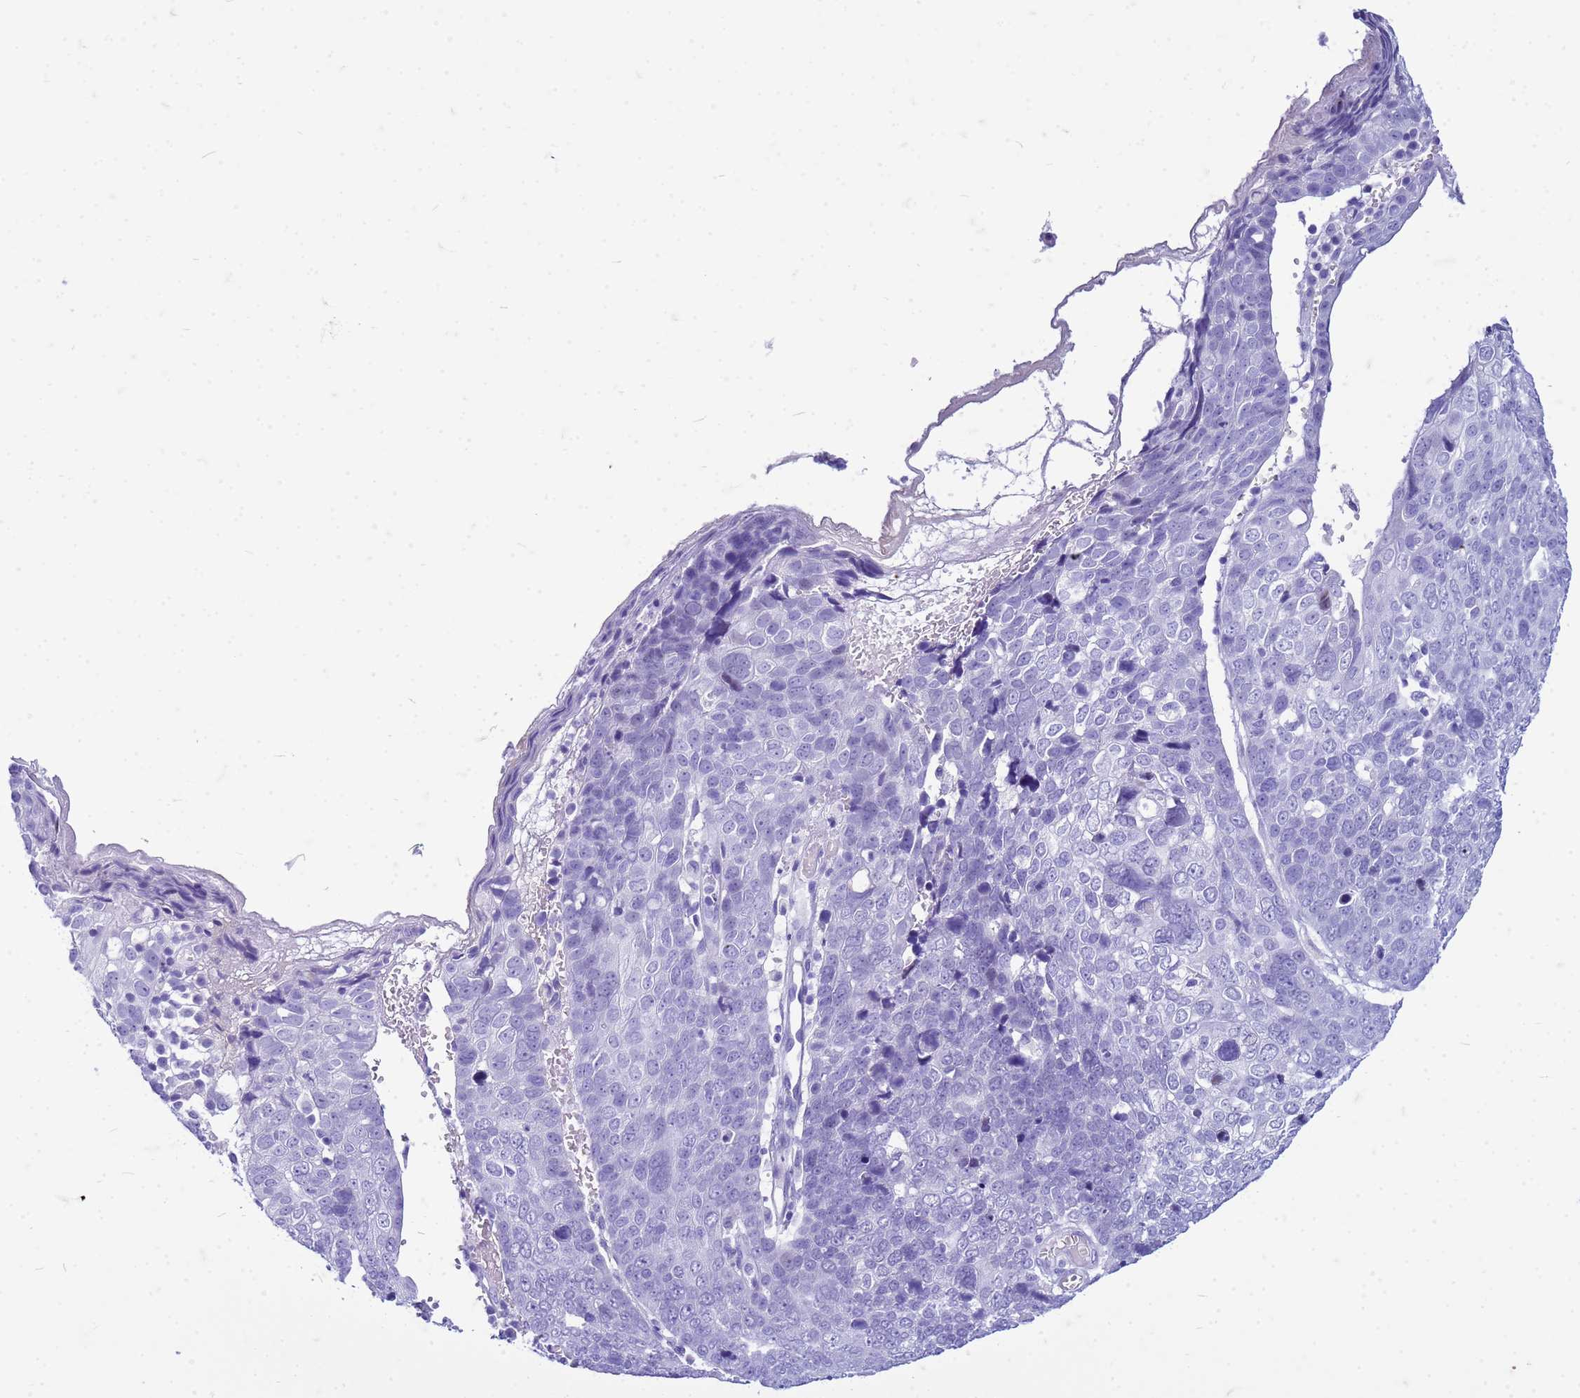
{"staining": {"intensity": "negative", "quantity": "none", "location": "none"}, "tissue": "skin cancer", "cell_type": "Tumor cells", "image_type": "cancer", "snomed": [{"axis": "morphology", "description": "Squamous cell carcinoma, NOS"}, {"axis": "topography", "description": "Skin"}], "caption": "There is no significant staining in tumor cells of skin cancer (squamous cell carcinoma). Nuclei are stained in blue.", "gene": "CFAP100", "patient": {"sex": "male", "age": 71}}